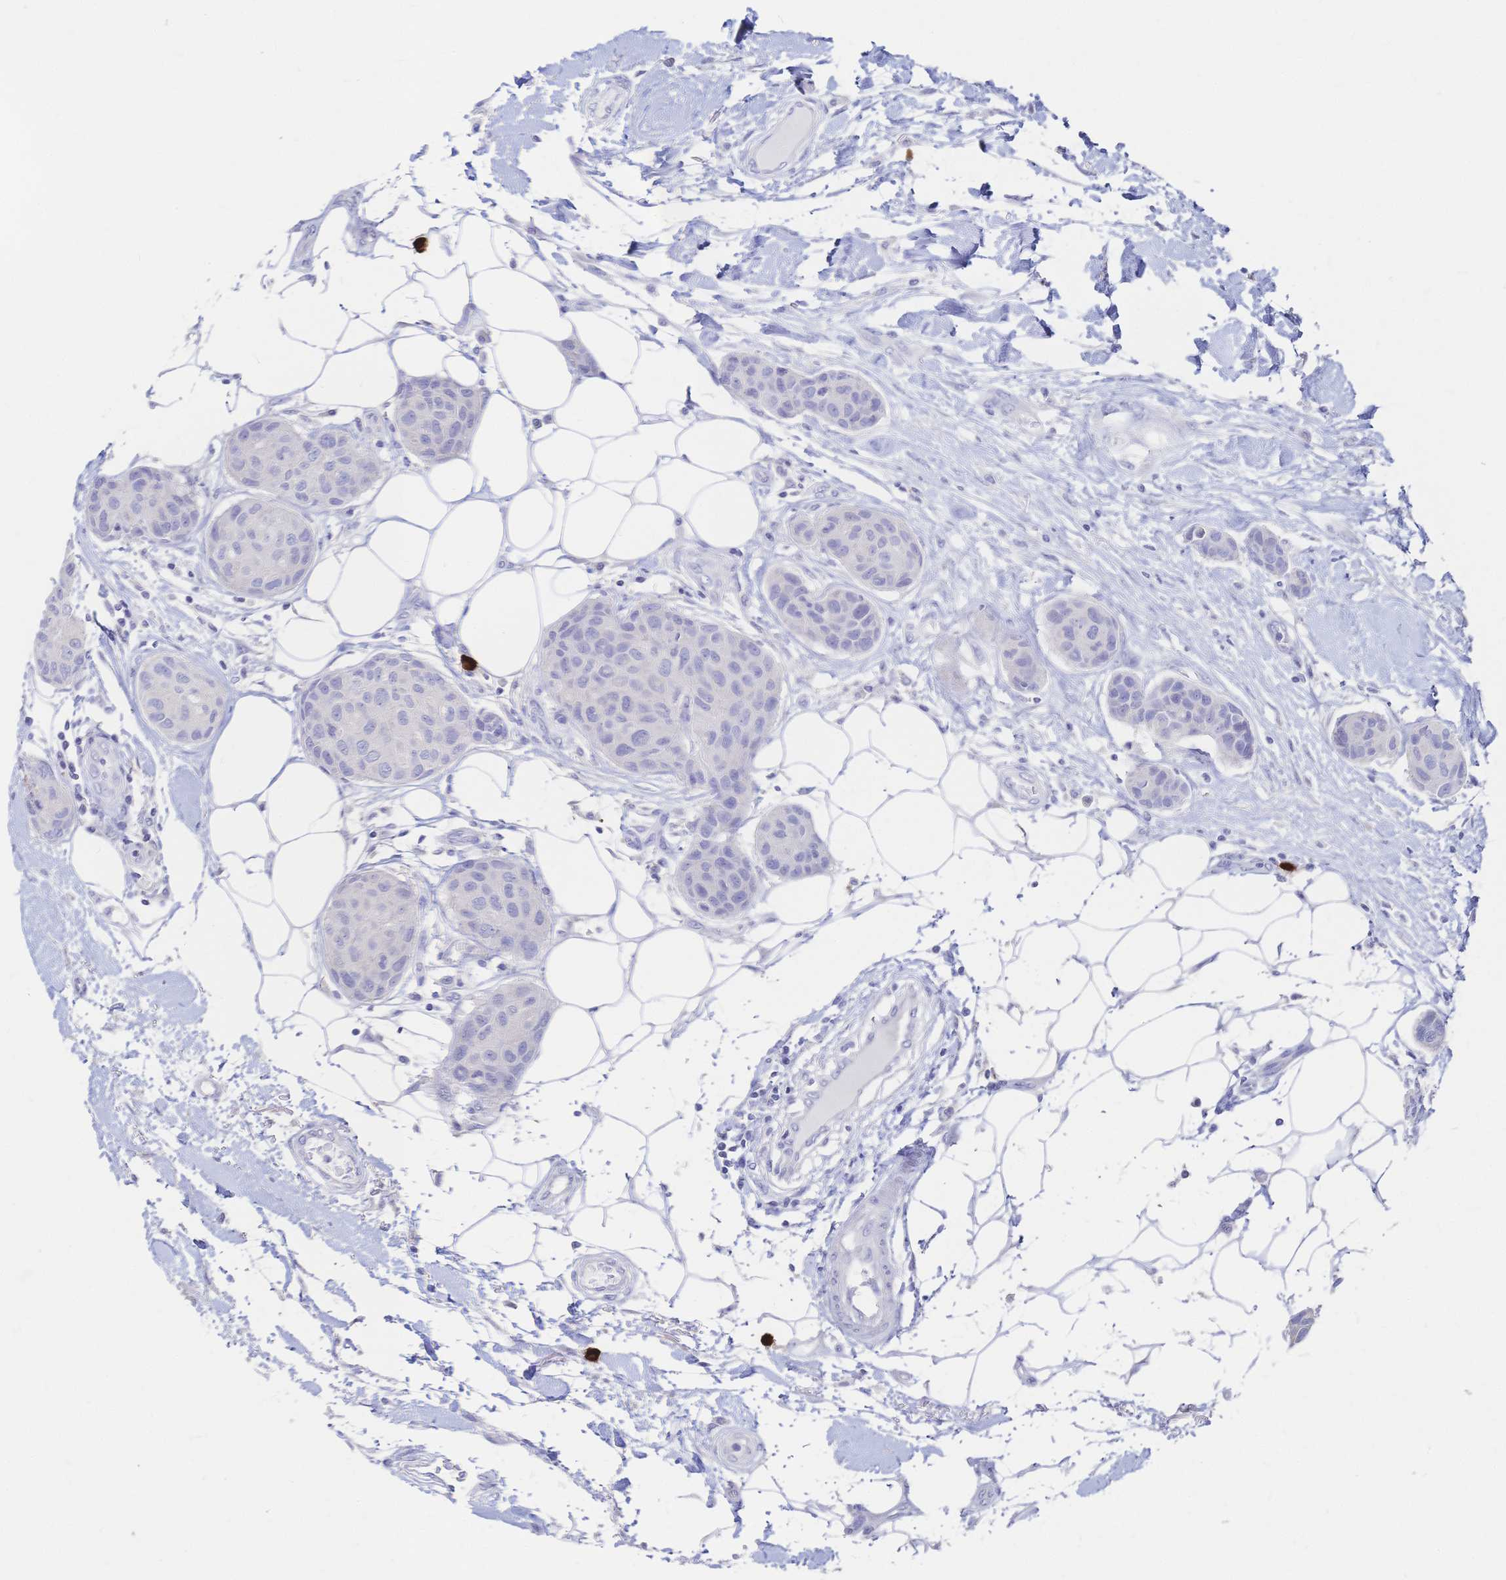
{"staining": {"intensity": "negative", "quantity": "none", "location": "none"}, "tissue": "breast cancer", "cell_type": "Tumor cells", "image_type": "cancer", "snomed": [{"axis": "morphology", "description": "Duct carcinoma"}, {"axis": "topography", "description": "Breast"}, {"axis": "topography", "description": "Lymph node"}], "caption": "IHC micrograph of neoplastic tissue: breast cancer stained with DAB demonstrates no significant protein positivity in tumor cells.", "gene": "IL2RB", "patient": {"sex": "female", "age": 80}}